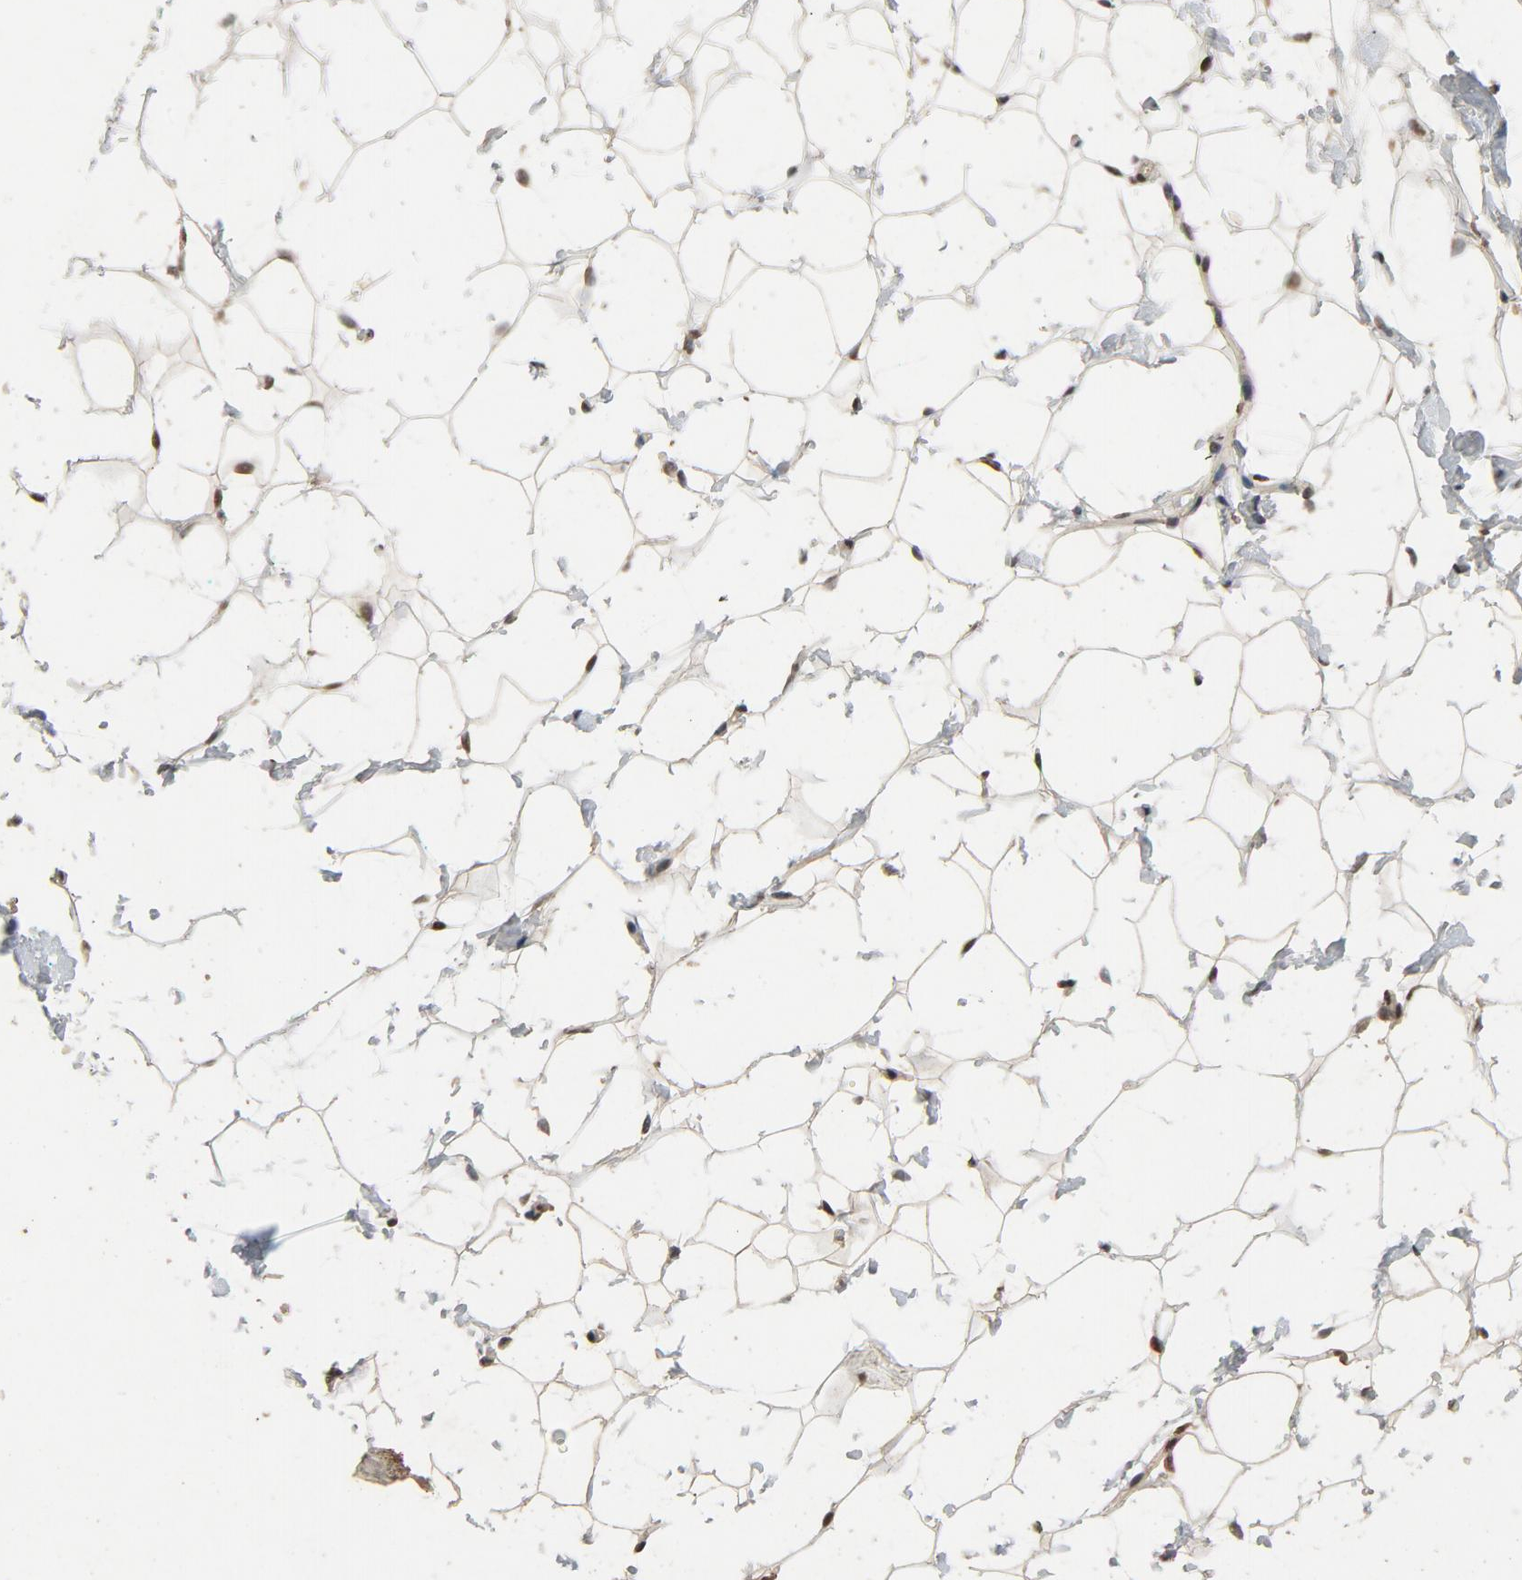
{"staining": {"intensity": "moderate", "quantity": "25%-75%", "location": "nuclear"}, "tissue": "breast", "cell_type": "Adipocytes", "image_type": "normal", "snomed": [{"axis": "morphology", "description": "Normal tissue, NOS"}, {"axis": "topography", "description": "Breast"}], "caption": "The histopathology image displays a brown stain indicating the presence of a protein in the nuclear of adipocytes in breast. (Stains: DAB in brown, nuclei in blue, Microscopy: brightfield microscopy at high magnification).", "gene": "SMARCD1", "patient": {"sex": "female", "age": 52}}